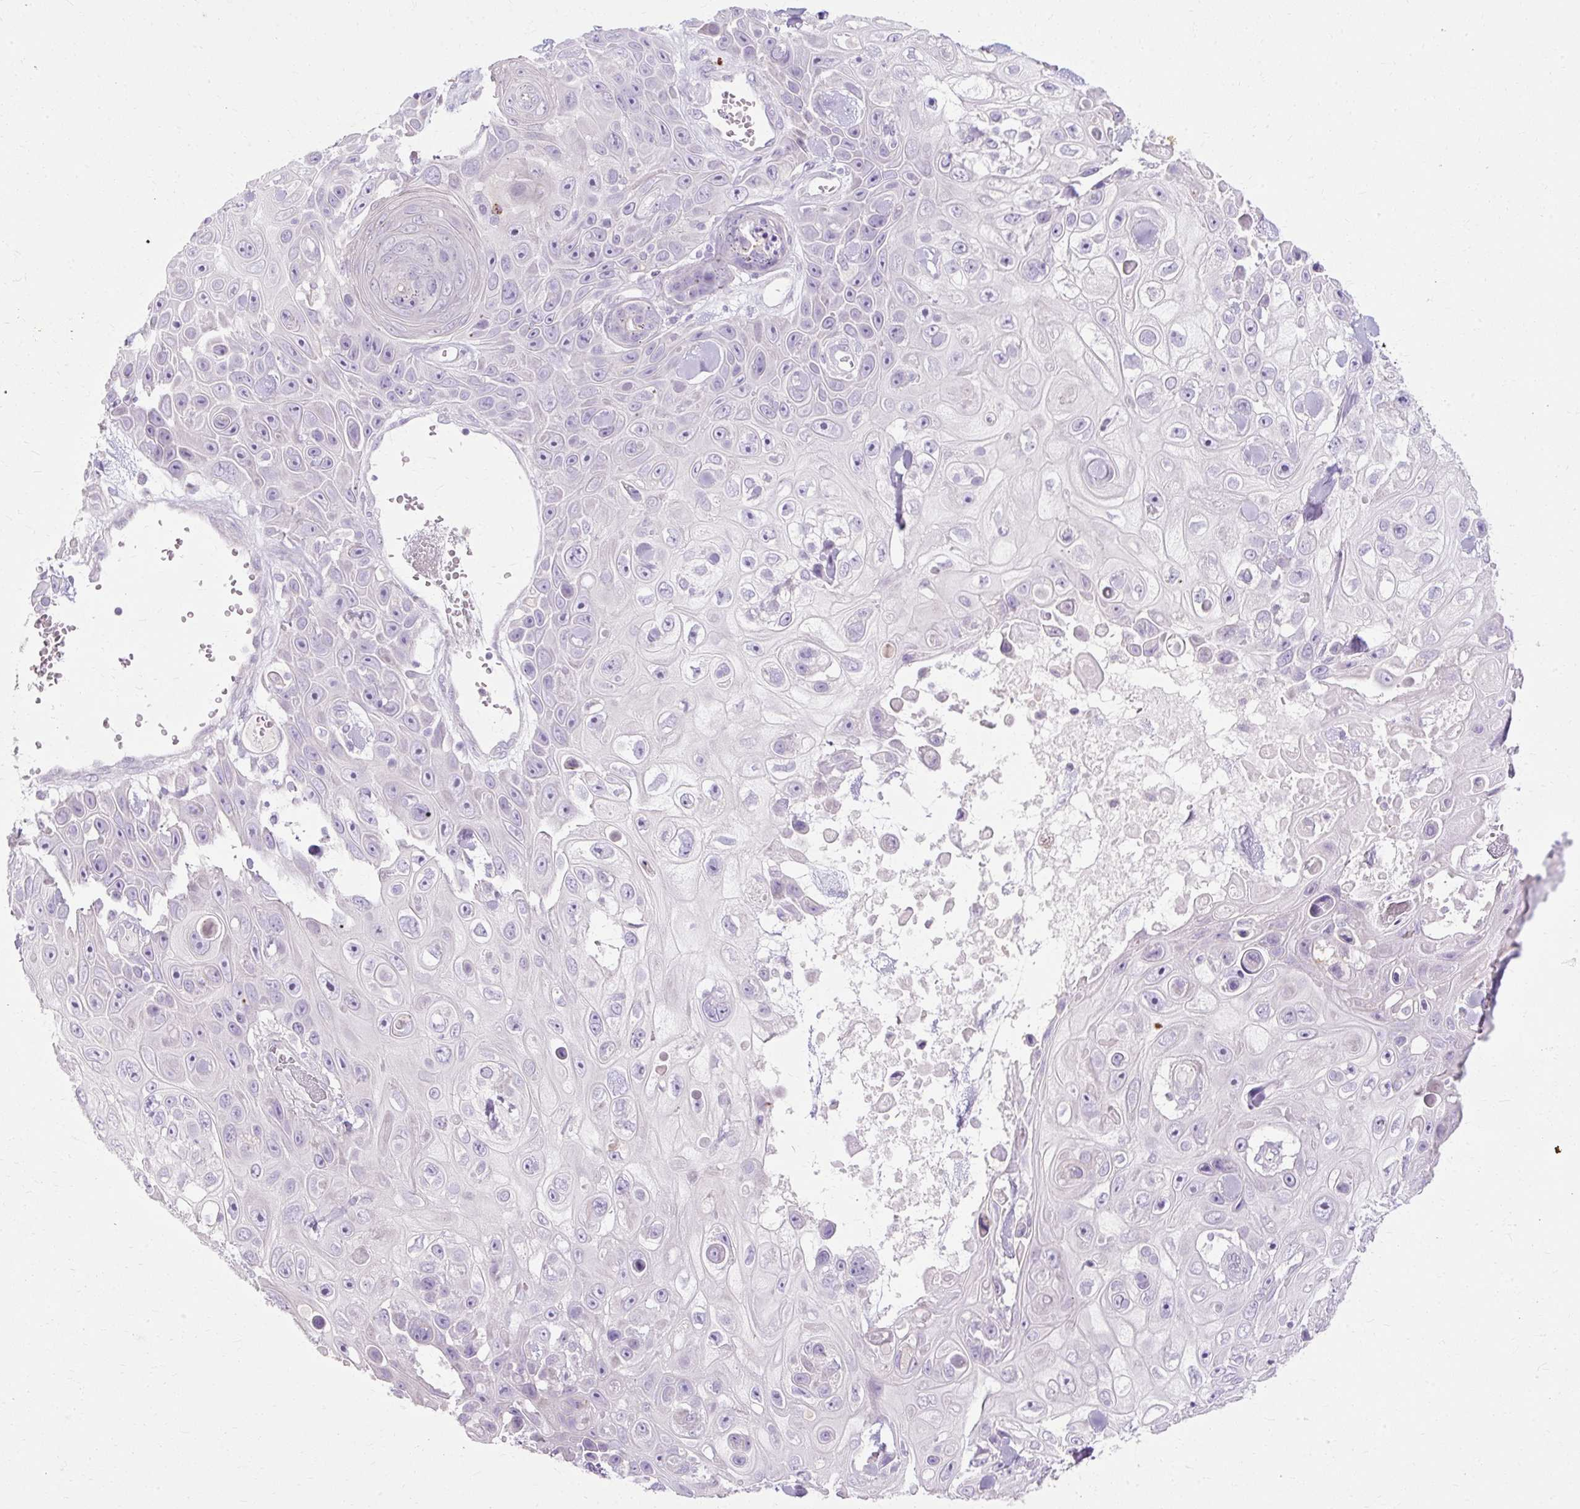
{"staining": {"intensity": "negative", "quantity": "none", "location": "none"}, "tissue": "skin cancer", "cell_type": "Tumor cells", "image_type": "cancer", "snomed": [{"axis": "morphology", "description": "Squamous cell carcinoma, NOS"}, {"axis": "topography", "description": "Skin"}], "caption": "Tumor cells are negative for protein expression in human squamous cell carcinoma (skin).", "gene": "HSD11B1", "patient": {"sex": "male", "age": 82}}